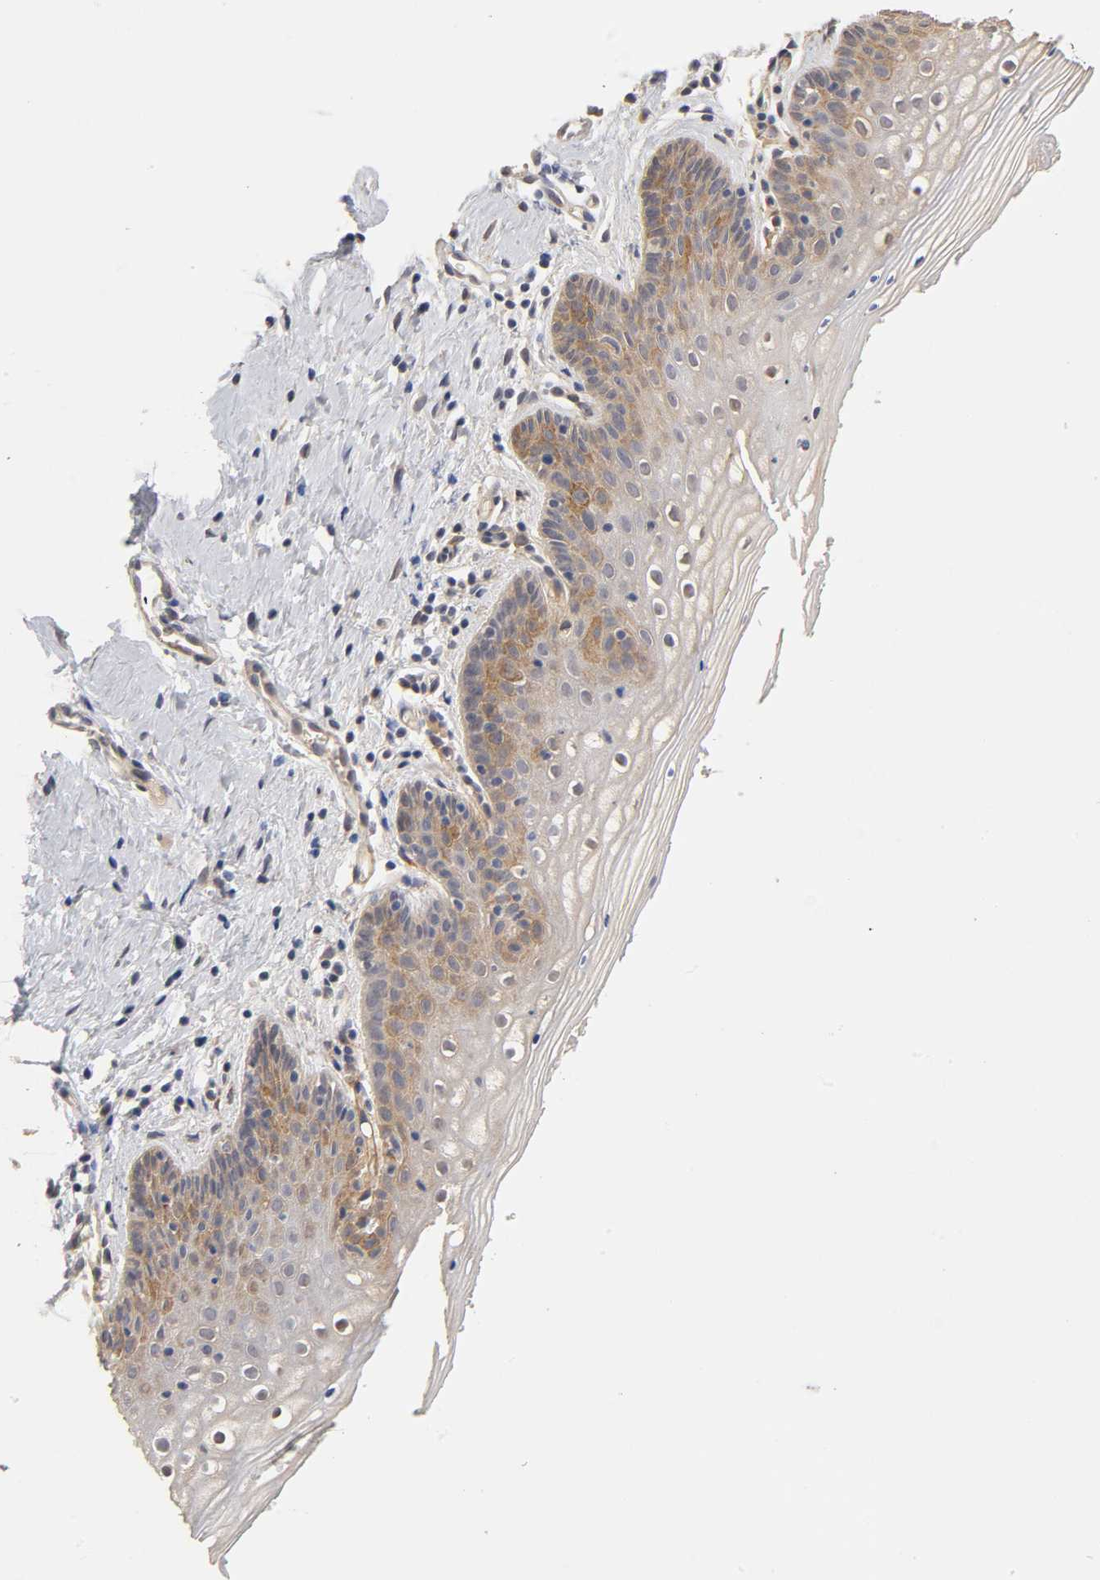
{"staining": {"intensity": "moderate", "quantity": "25%-75%", "location": "cytoplasmic/membranous"}, "tissue": "vagina", "cell_type": "Squamous epithelial cells", "image_type": "normal", "snomed": [{"axis": "morphology", "description": "Normal tissue, NOS"}, {"axis": "topography", "description": "Vagina"}], "caption": "An IHC image of normal tissue is shown. Protein staining in brown highlights moderate cytoplasmic/membranous positivity in vagina within squamous epithelial cells.", "gene": "LAMB1", "patient": {"sex": "female", "age": 46}}